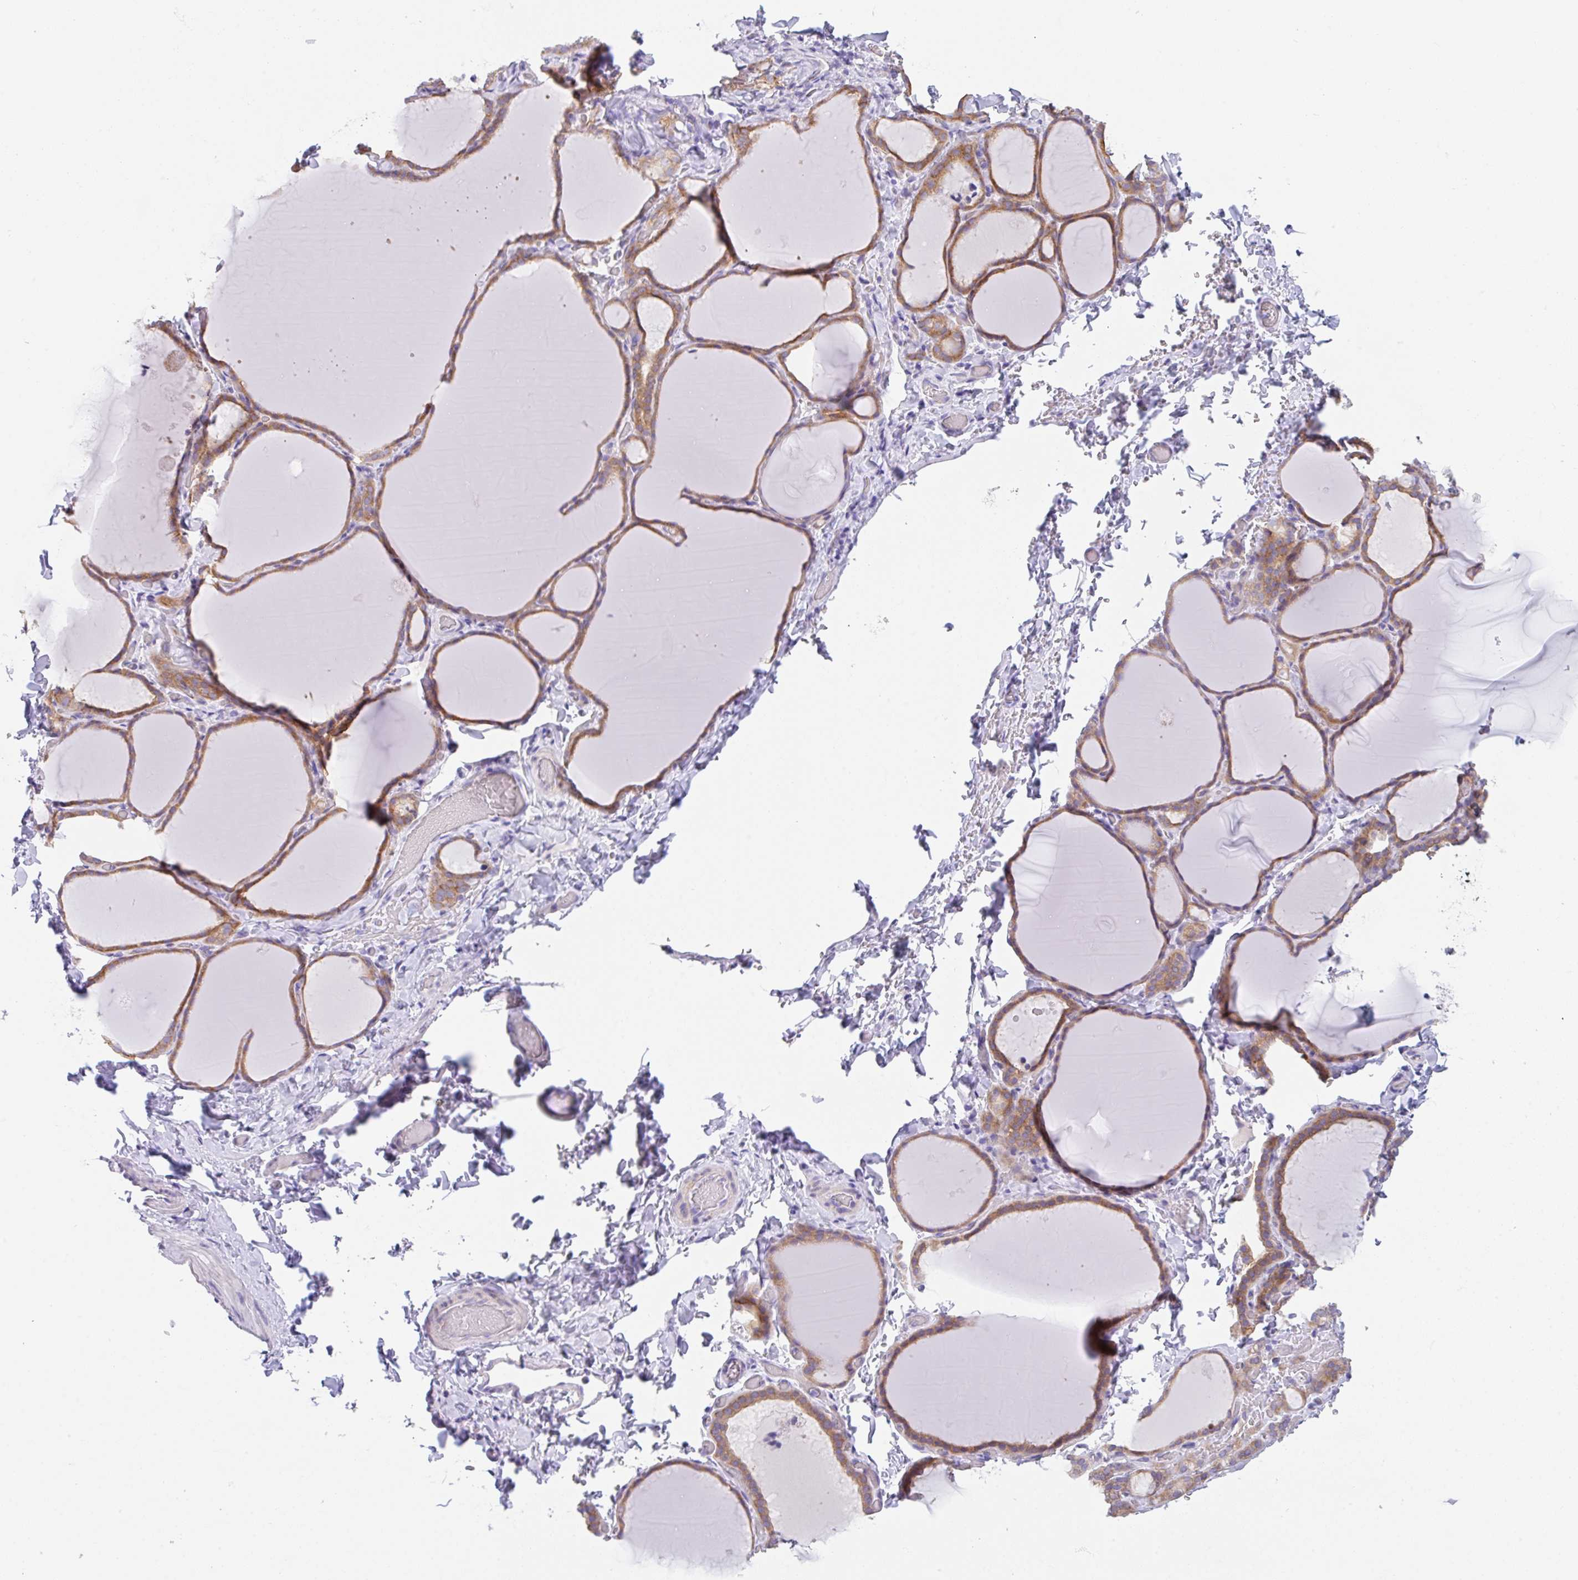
{"staining": {"intensity": "moderate", "quantity": ">75%", "location": "cytoplasmic/membranous"}, "tissue": "thyroid gland", "cell_type": "Glandular cells", "image_type": "normal", "snomed": [{"axis": "morphology", "description": "Normal tissue, NOS"}, {"axis": "topography", "description": "Thyroid gland"}], "caption": "The histopathology image reveals staining of benign thyroid gland, revealing moderate cytoplasmic/membranous protein expression (brown color) within glandular cells. (DAB (3,3'-diaminobenzidine) IHC, brown staining for protein, blue staining for nuclei).", "gene": "TRAF4", "patient": {"sex": "female", "age": 22}}